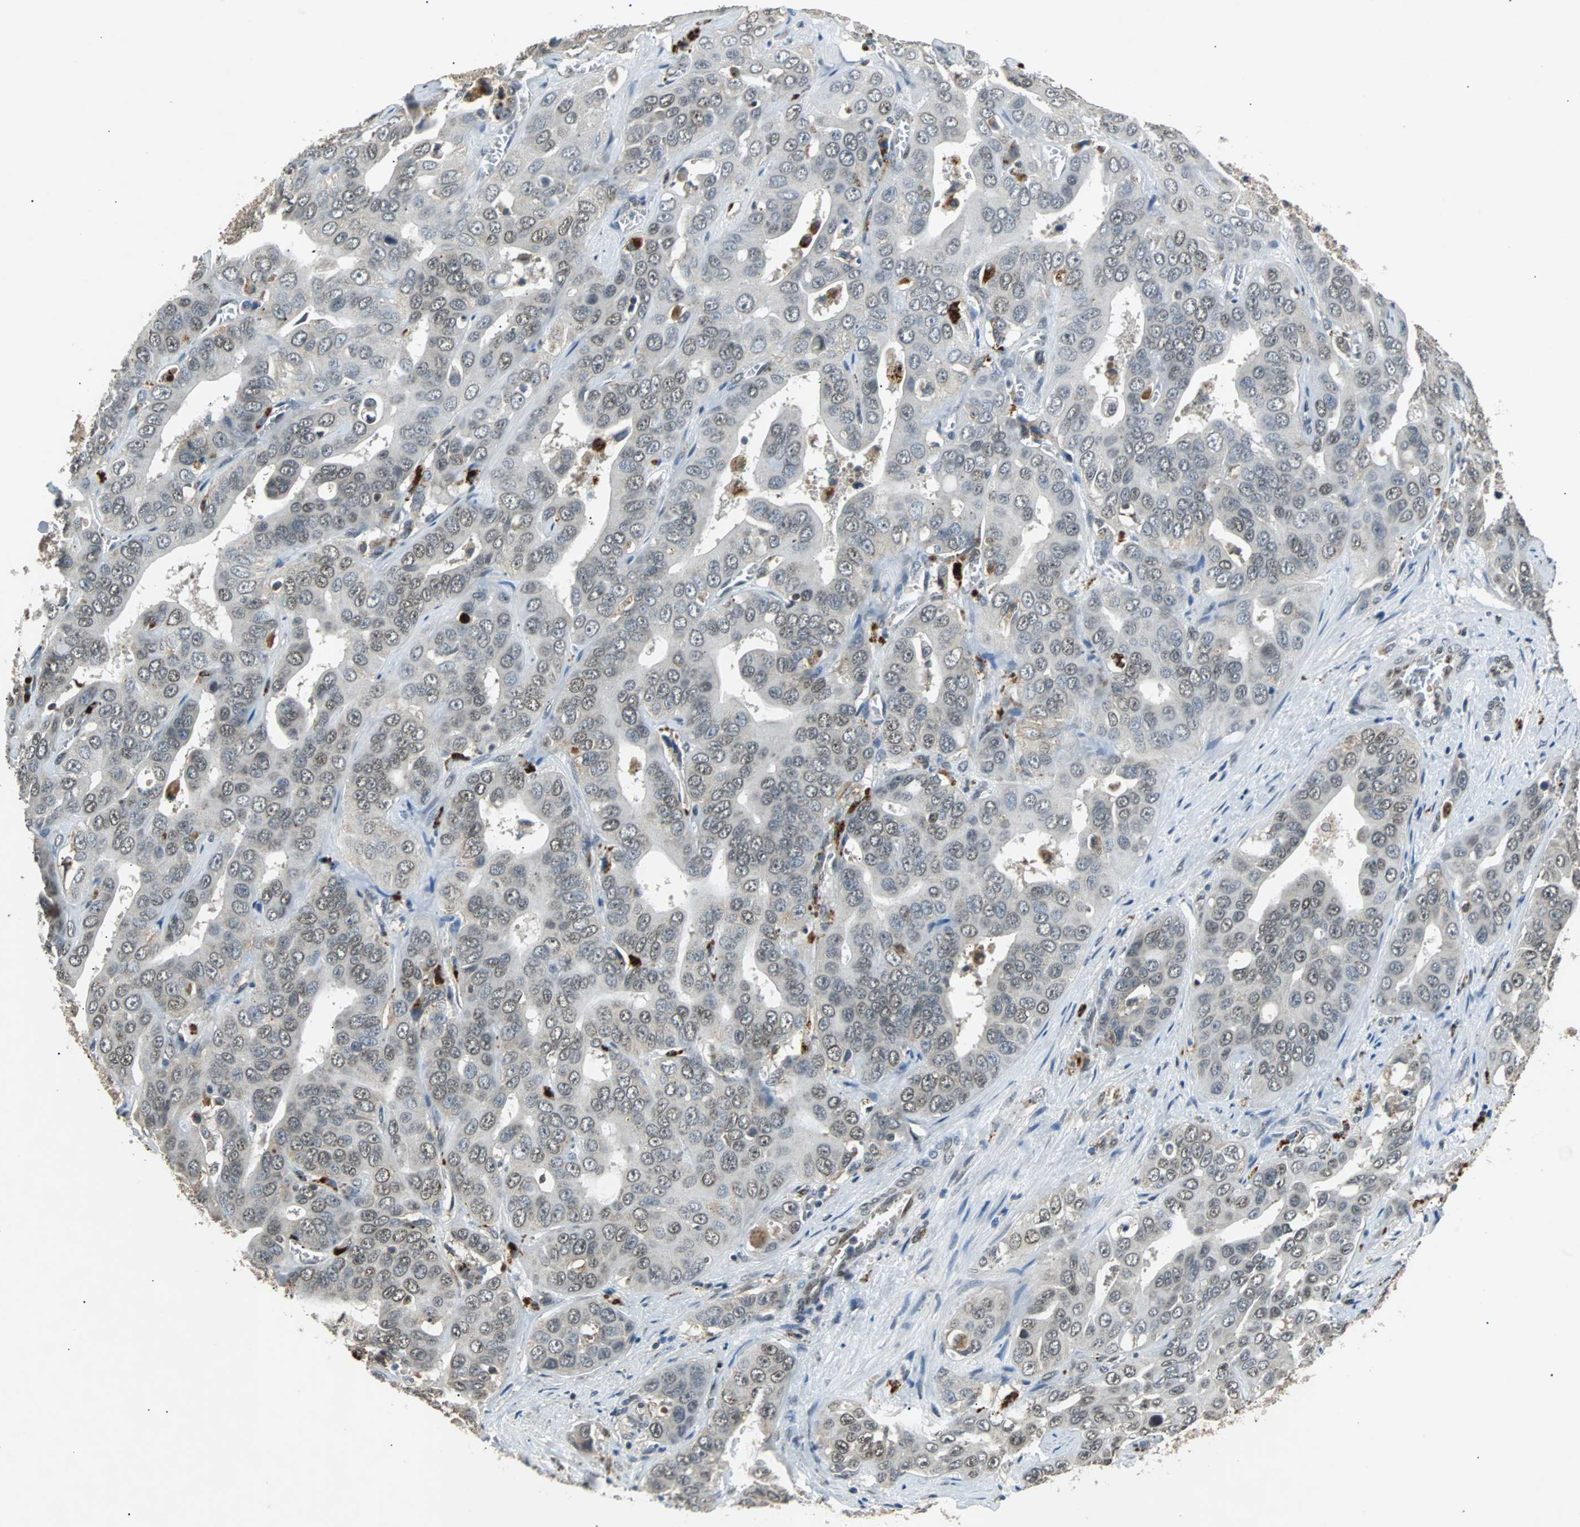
{"staining": {"intensity": "negative", "quantity": "none", "location": "none"}, "tissue": "liver cancer", "cell_type": "Tumor cells", "image_type": "cancer", "snomed": [{"axis": "morphology", "description": "Cholangiocarcinoma"}, {"axis": "topography", "description": "Liver"}], "caption": "Human liver cancer stained for a protein using immunohistochemistry (IHC) reveals no staining in tumor cells.", "gene": "PHC1", "patient": {"sex": "female", "age": 52}}